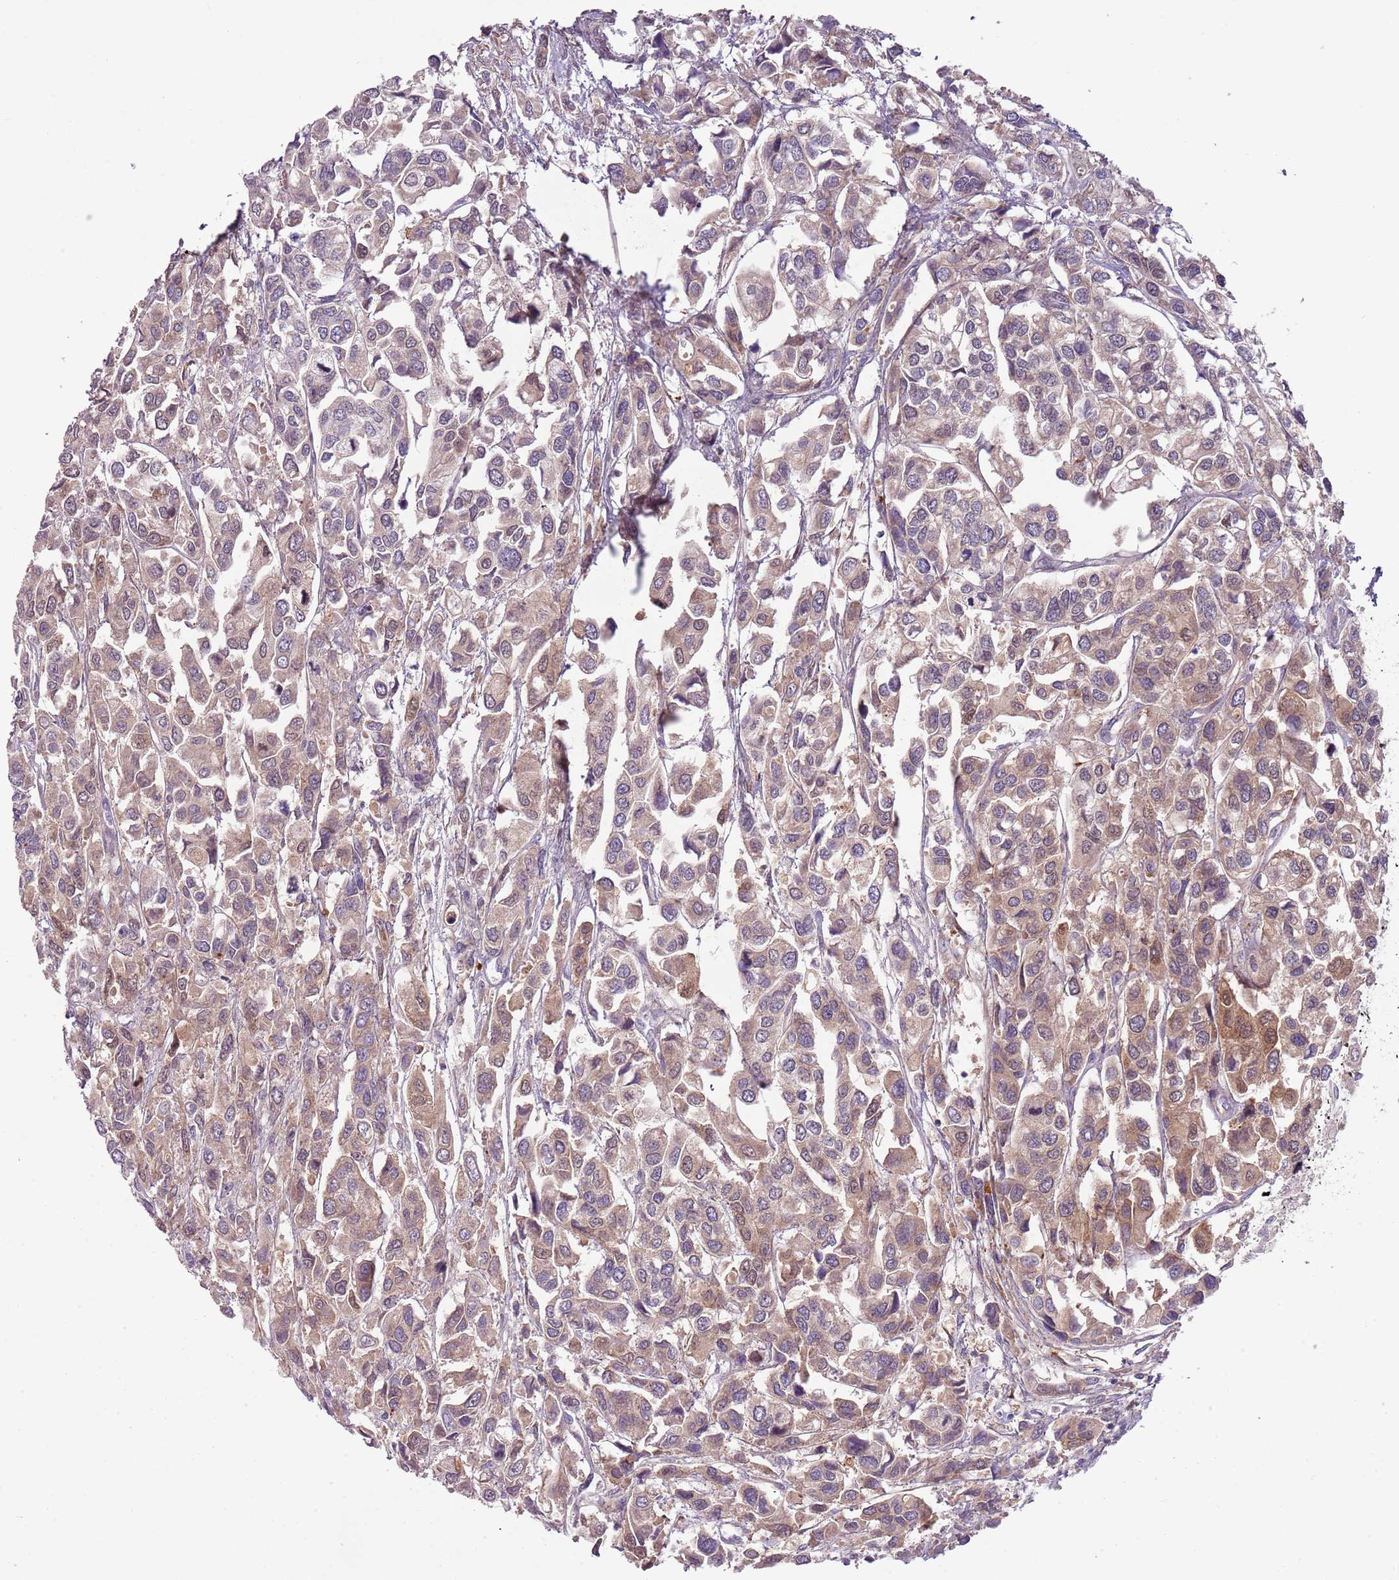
{"staining": {"intensity": "moderate", "quantity": "25%-75%", "location": "cytoplasmic/membranous"}, "tissue": "urothelial cancer", "cell_type": "Tumor cells", "image_type": "cancer", "snomed": [{"axis": "morphology", "description": "Urothelial carcinoma, High grade"}, {"axis": "topography", "description": "Urinary bladder"}], "caption": "A high-resolution micrograph shows IHC staining of high-grade urothelial carcinoma, which exhibits moderate cytoplasmic/membranous positivity in about 25%-75% of tumor cells.", "gene": "DTD2", "patient": {"sex": "male", "age": 67}}